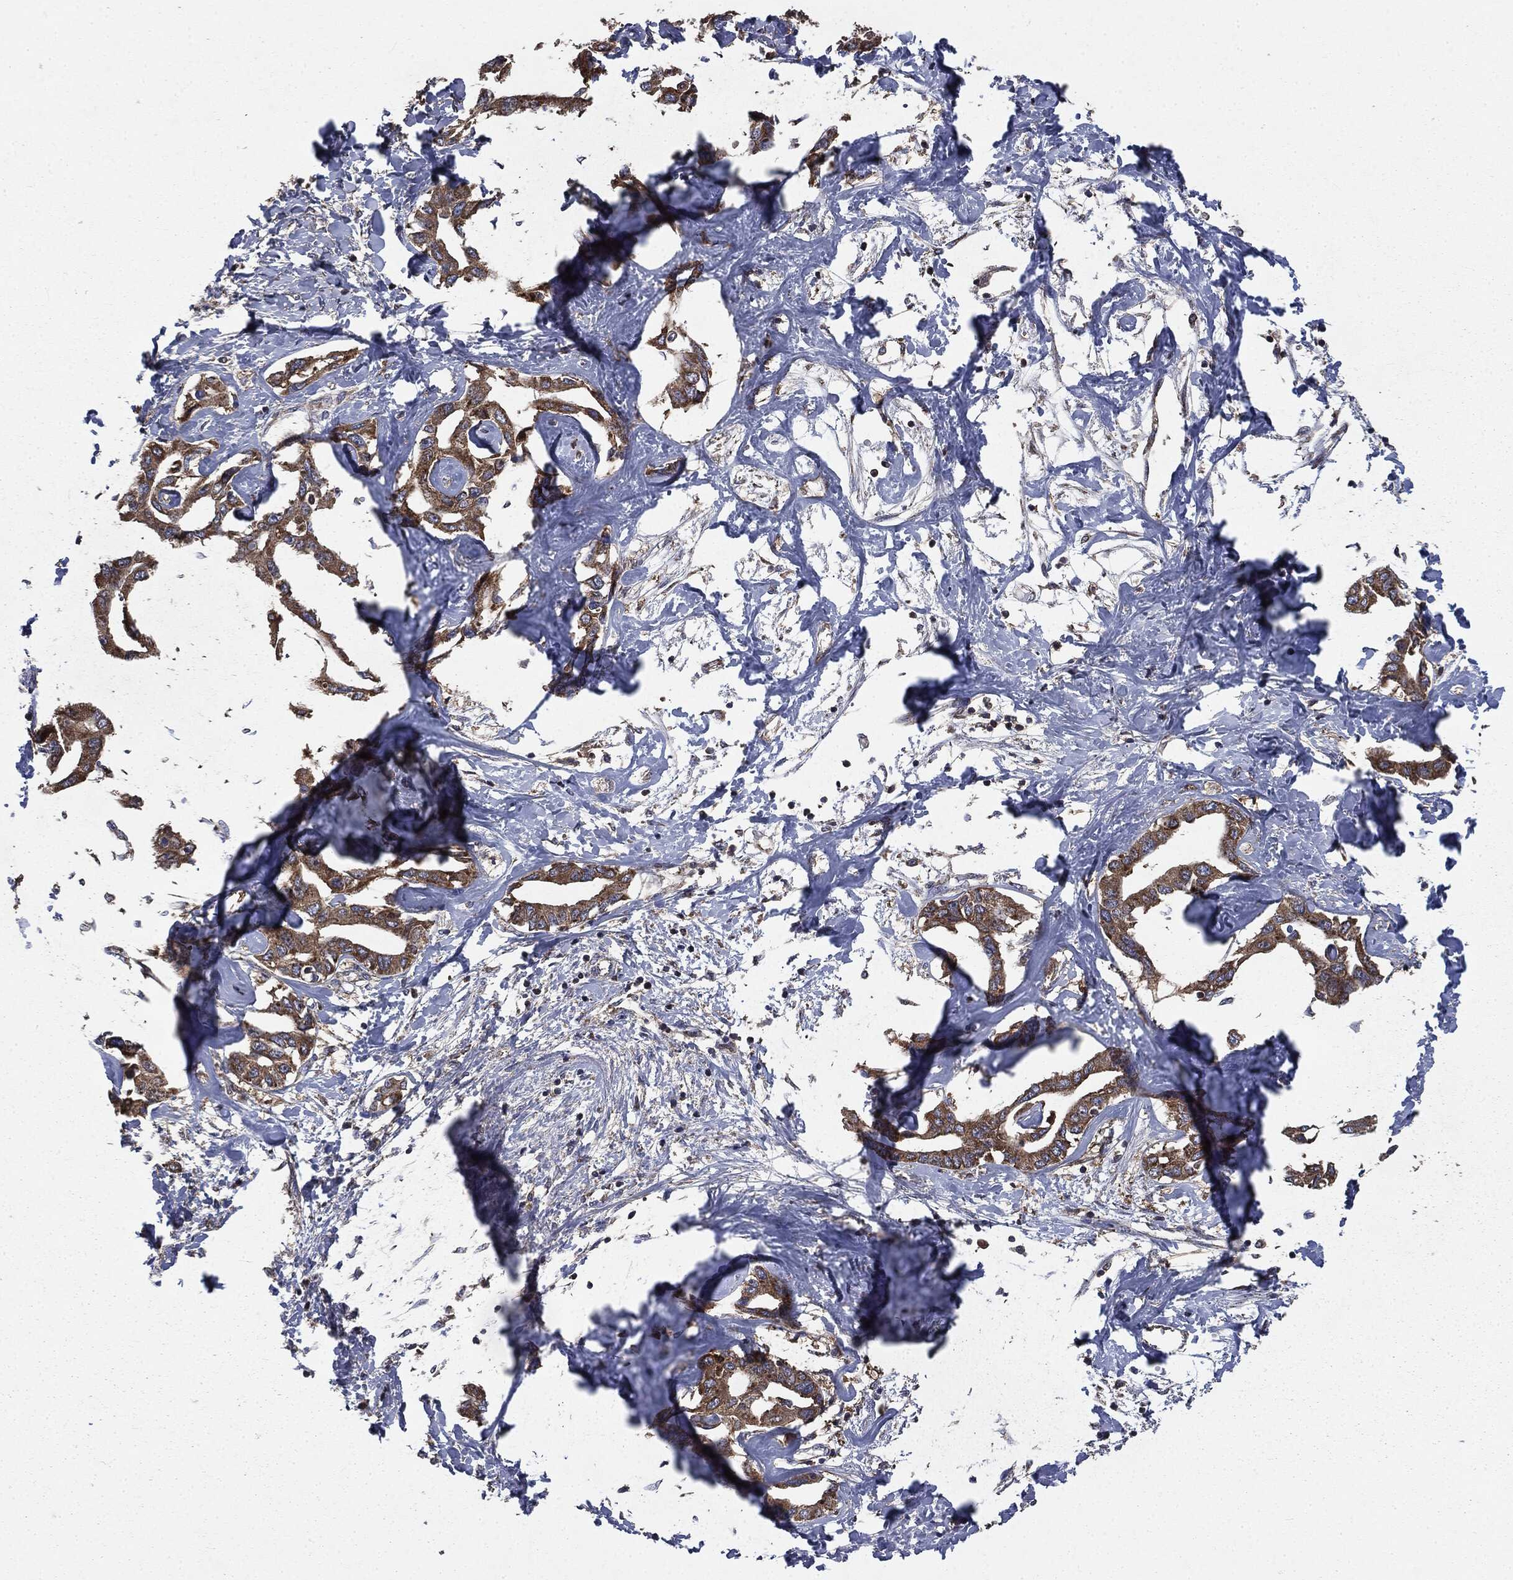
{"staining": {"intensity": "strong", "quantity": ">75%", "location": "cytoplasmic/membranous"}, "tissue": "liver cancer", "cell_type": "Tumor cells", "image_type": "cancer", "snomed": [{"axis": "morphology", "description": "Cholangiocarcinoma"}, {"axis": "topography", "description": "Liver"}], "caption": "Cholangiocarcinoma (liver) was stained to show a protein in brown. There is high levels of strong cytoplasmic/membranous expression in about >75% of tumor cells.", "gene": "MAPK6", "patient": {"sex": "male", "age": 59}}